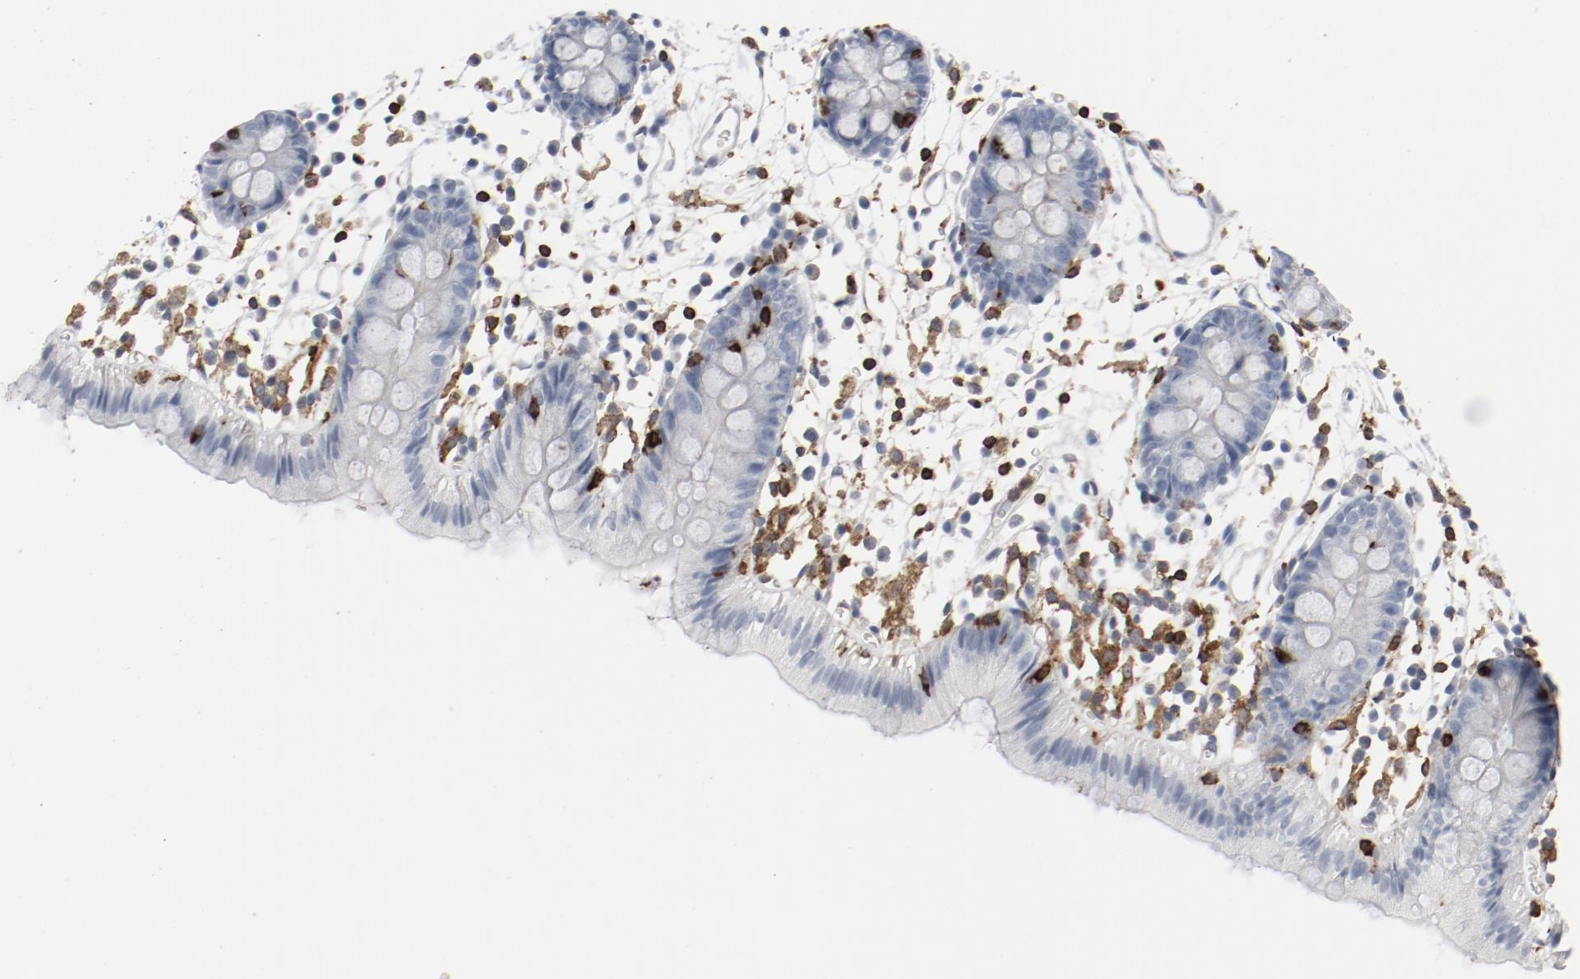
{"staining": {"intensity": "negative", "quantity": "none", "location": "none"}, "tissue": "colon", "cell_type": "Endothelial cells", "image_type": "normal", "snomed": [{"axis": "morphology", "description": "Normal tissue, NOS"}, {"axis": "topography", "description": "Colon"}], "caption": "Normal colon was stained to show a protein in brown. There is no significant expression in endothelial cells.", "gene": "LCP2", "patient": {"sex": "male", "age": 14}}